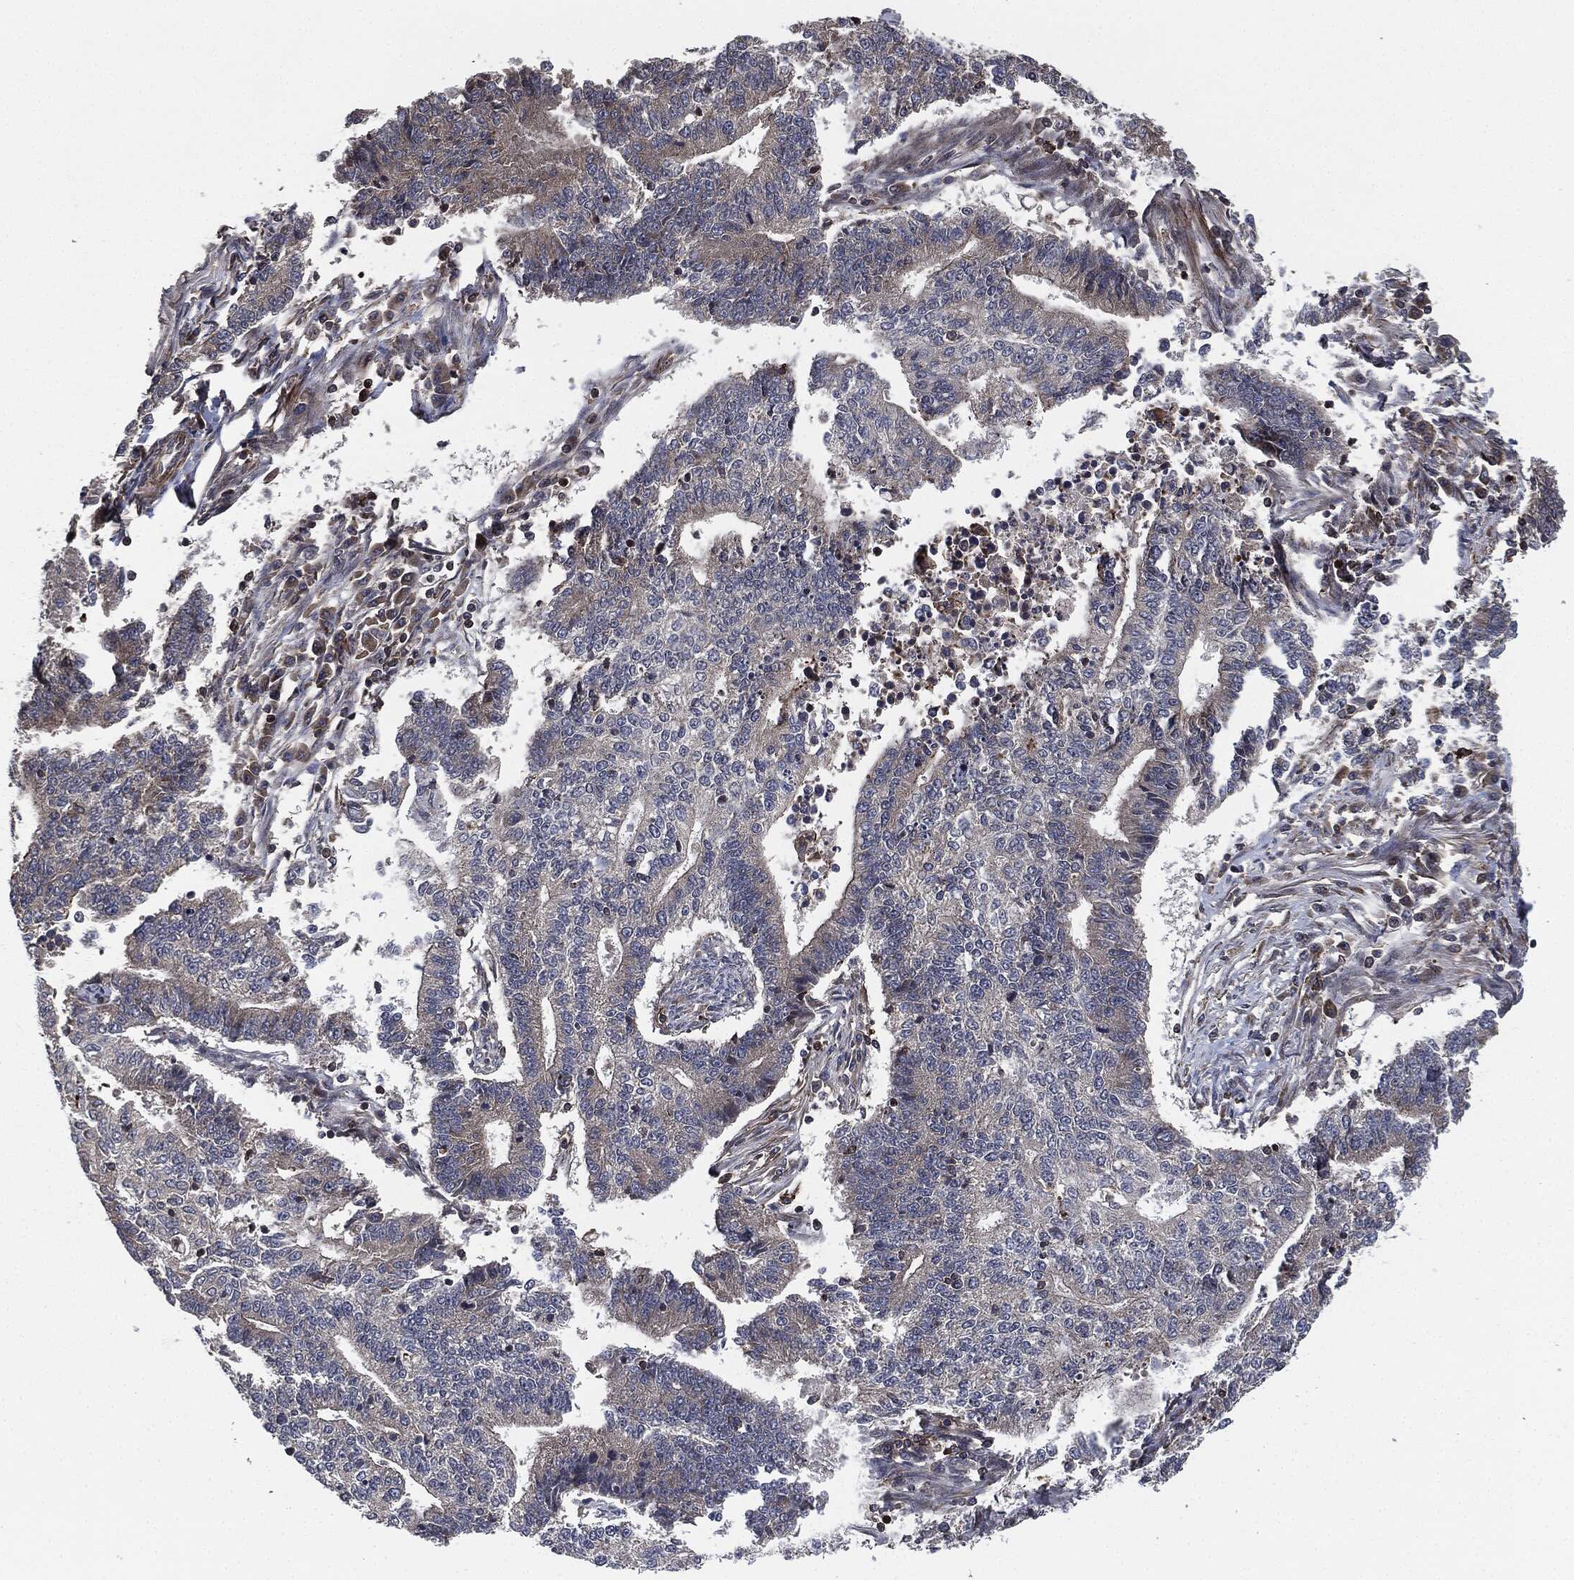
{"staining": {"intensity": "negative", "quantity": "none", "location": "none"}, "tissue": "endometrial cancer", "cell_type": "Tumor cells", "image_type": "cancer", "snomed": [{"axis": "morphology", "description": "Adenocarcinoma, NOS"}, {"axis": "topography", "description": "Uterus"}, {"axis": "topography", "description": "Endometrium"}], "caption": "Tumor cells show no significant positivity in endometrial cancer (adenocarcinoma).", "gene": "UBR1", "patient": {"sex": "female", "age": 54}}